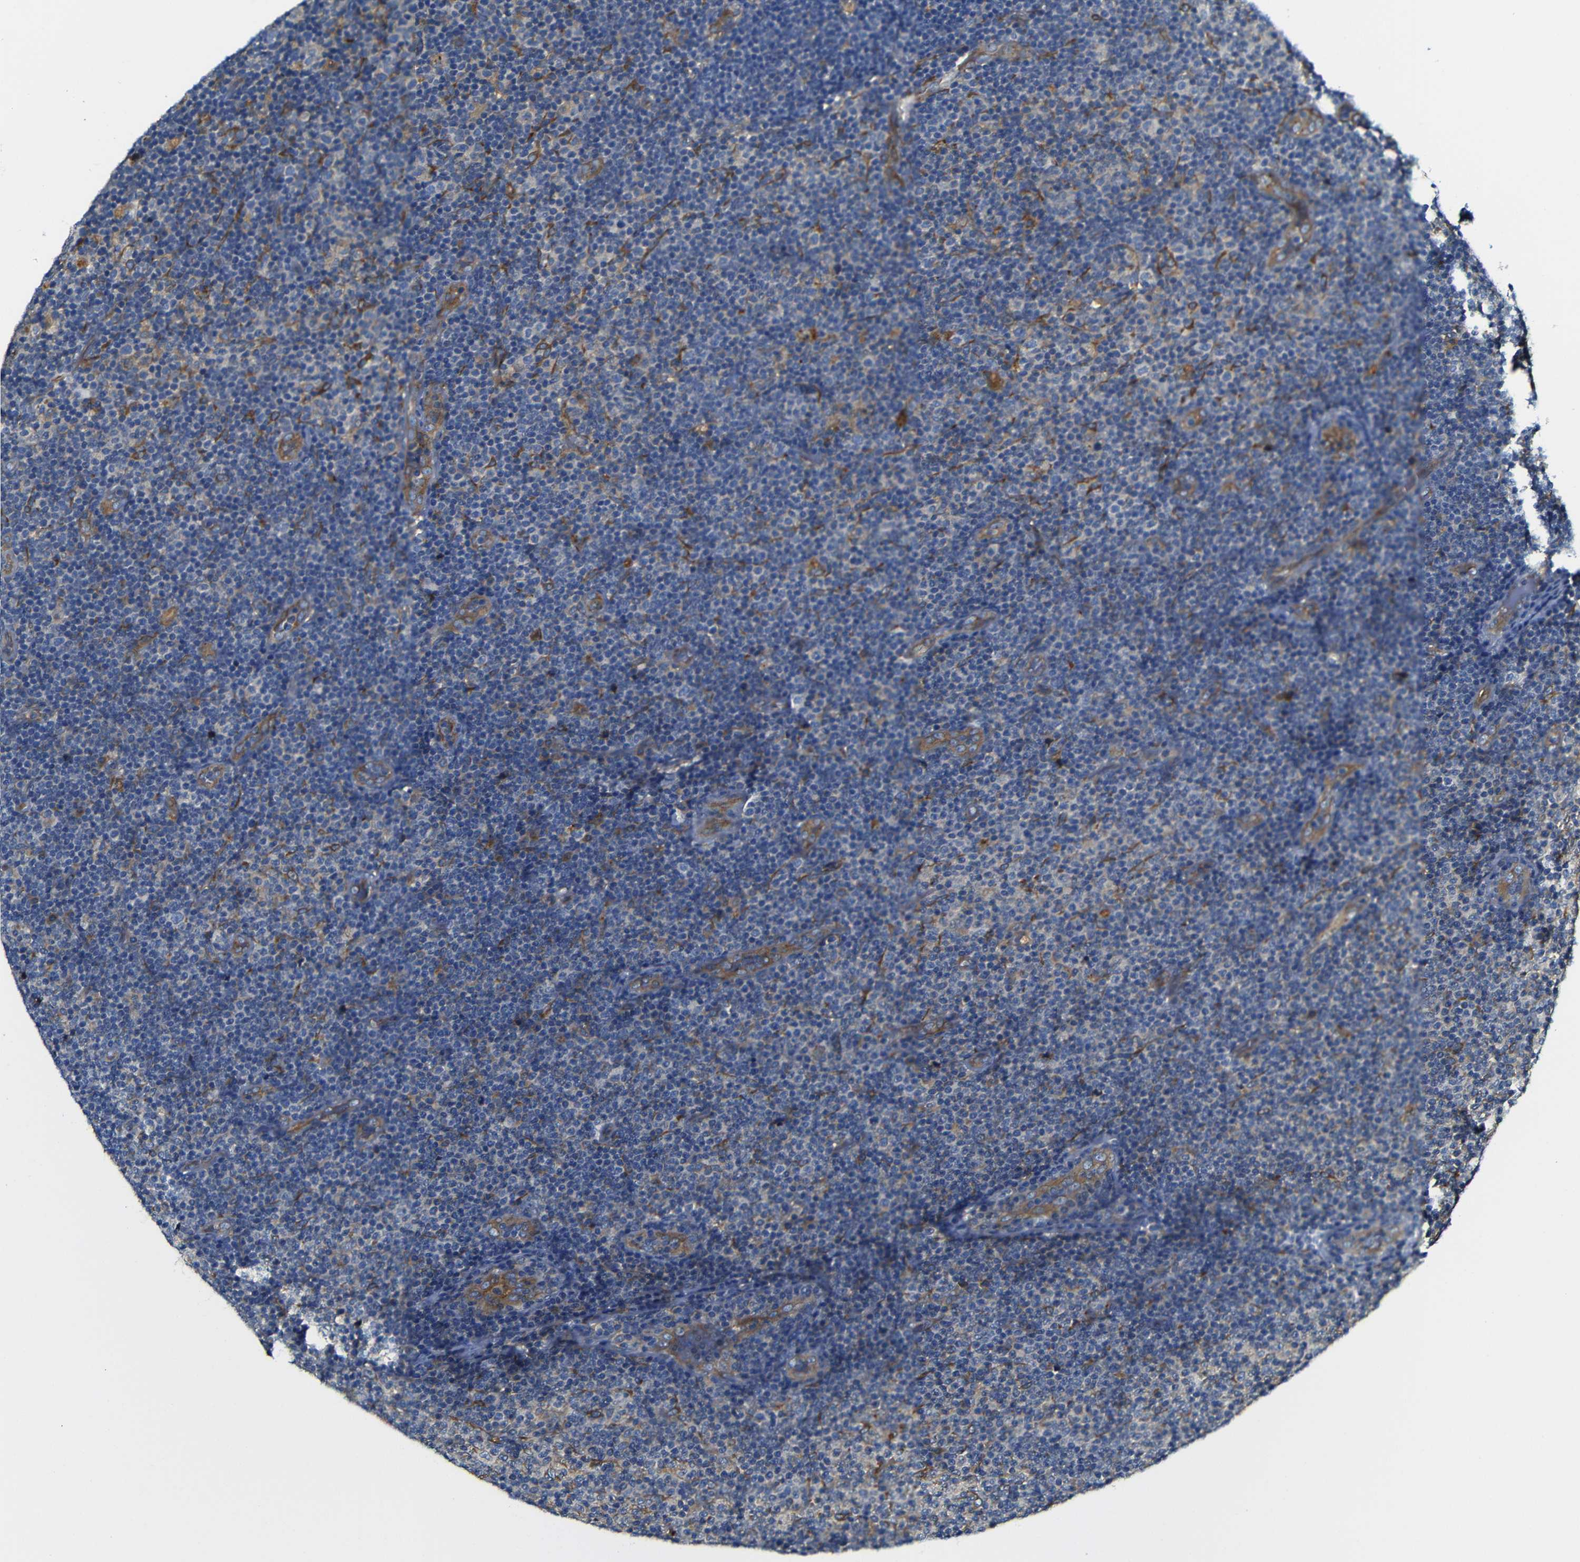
{"staining": {"intensity": "weak", "quantity": "<25%", "location": "cytoplasmic/membranous"}, "tissue": "lymphoma", "cell_type": "Tumor cells", "image_type": "cancer", "snomed": [{"axis": "morphology", "description": "Malignant lymphoma, non-Hodgkin's type, Low grade"}, {"axis": "topography", "description": "Lymph node"}], "caption": "Immunohistochemical staining of human malignant lymphoma, non-Hodgkin's type (low-grade) displays no significant staining in tumor cells.", "gene": "CLCC1", "patient": {"sex": "male", "age": 83}}